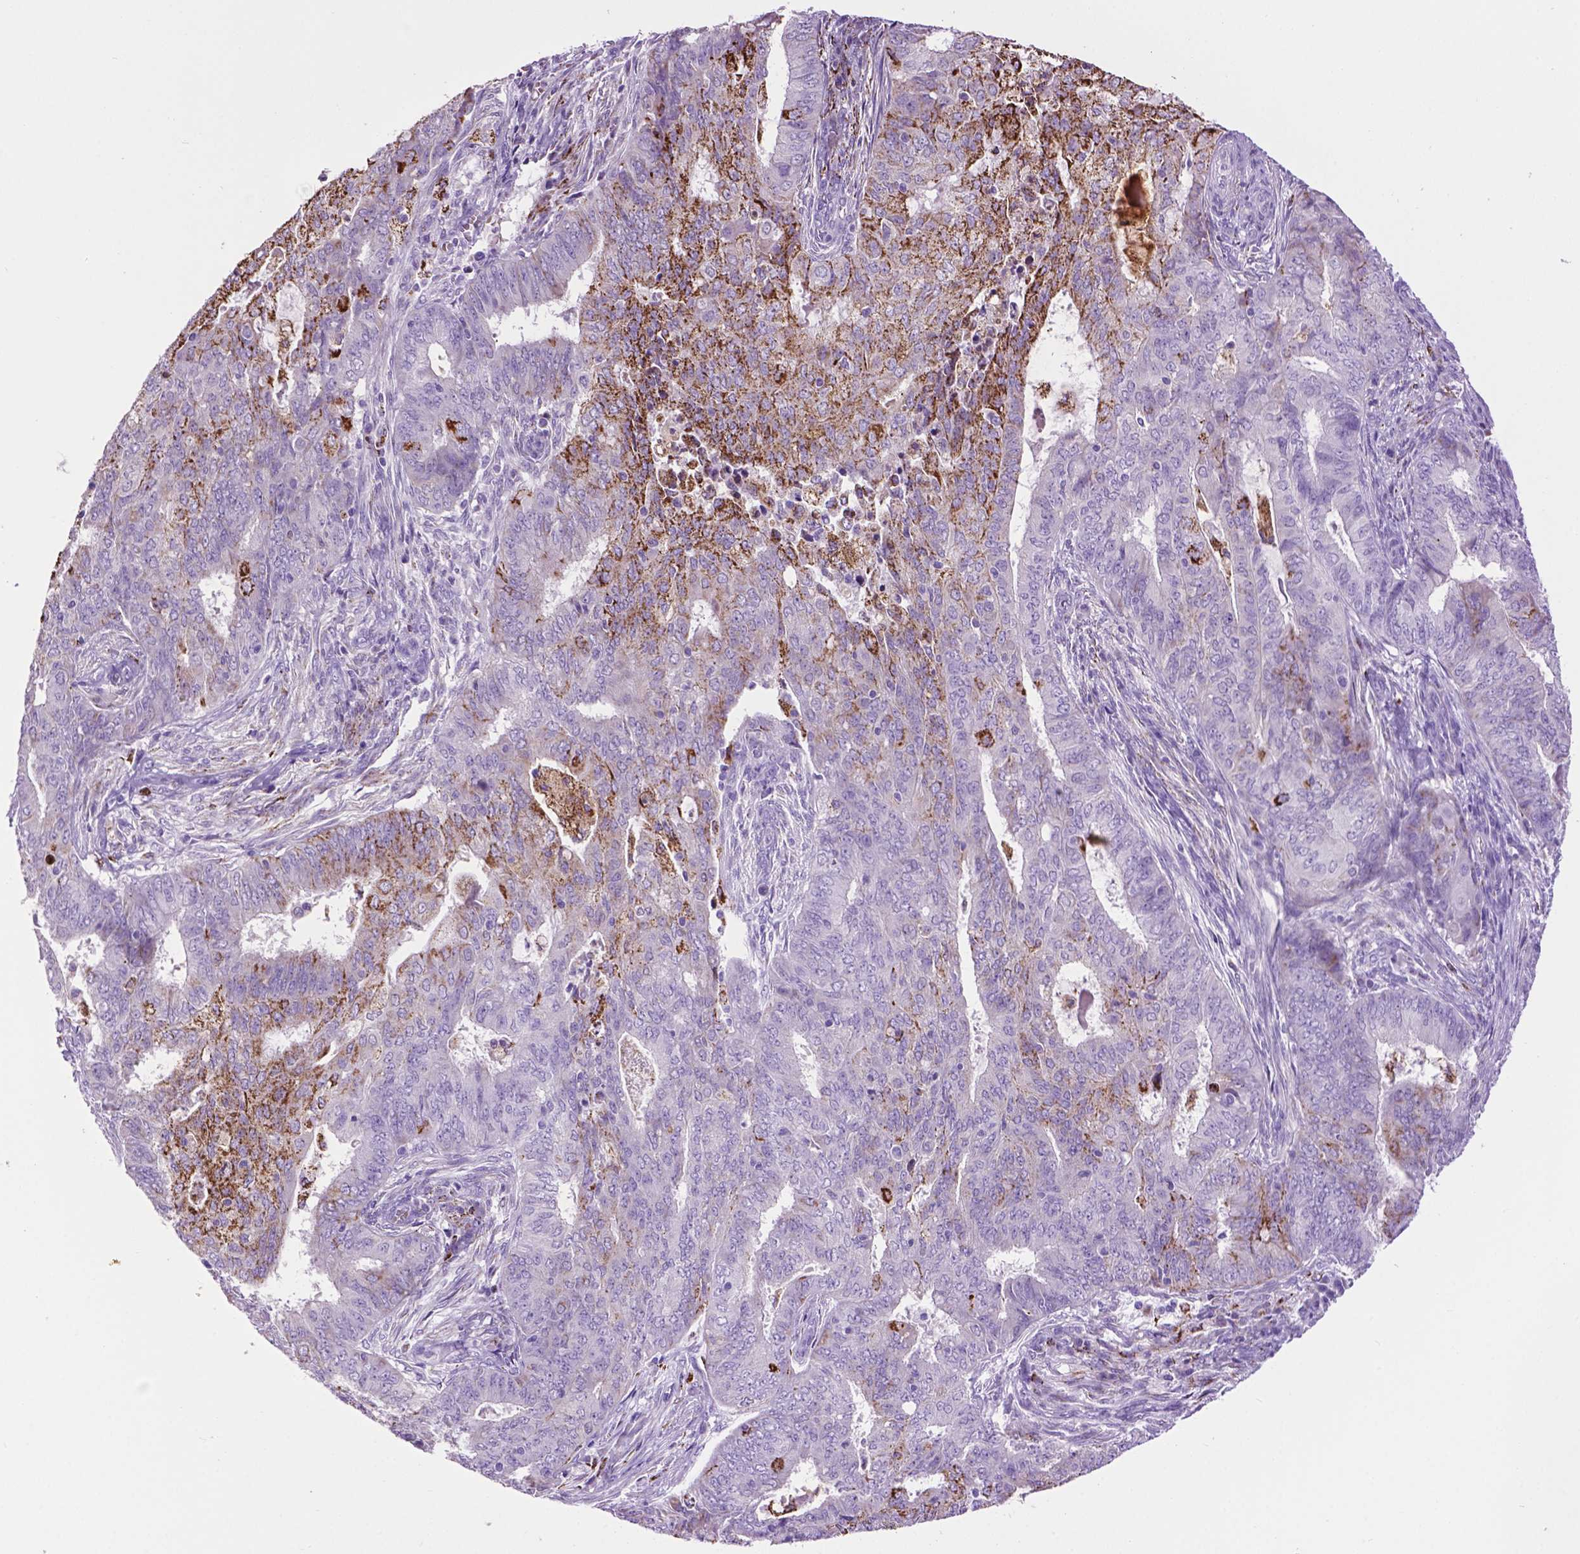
{"staining": {"intensity": "negative", "quantity": "none", "location": "none"}, "tissue": "endometrial cancer", "cell_type": "Tumor cells", "image_type": "cancer", "snomed": [{"axis": "morphology", "description": "Adenocarcinoma, NOS"}, {"axis": "topography", "description": "Endometrium"}], "caption": "High power microscopy histopathology image of an IHC image of endometrial cancer, revealing no significant staining in tumor cells.", "gene": "TMEM132E", "patient": {"sex": "female", "age": 62}}